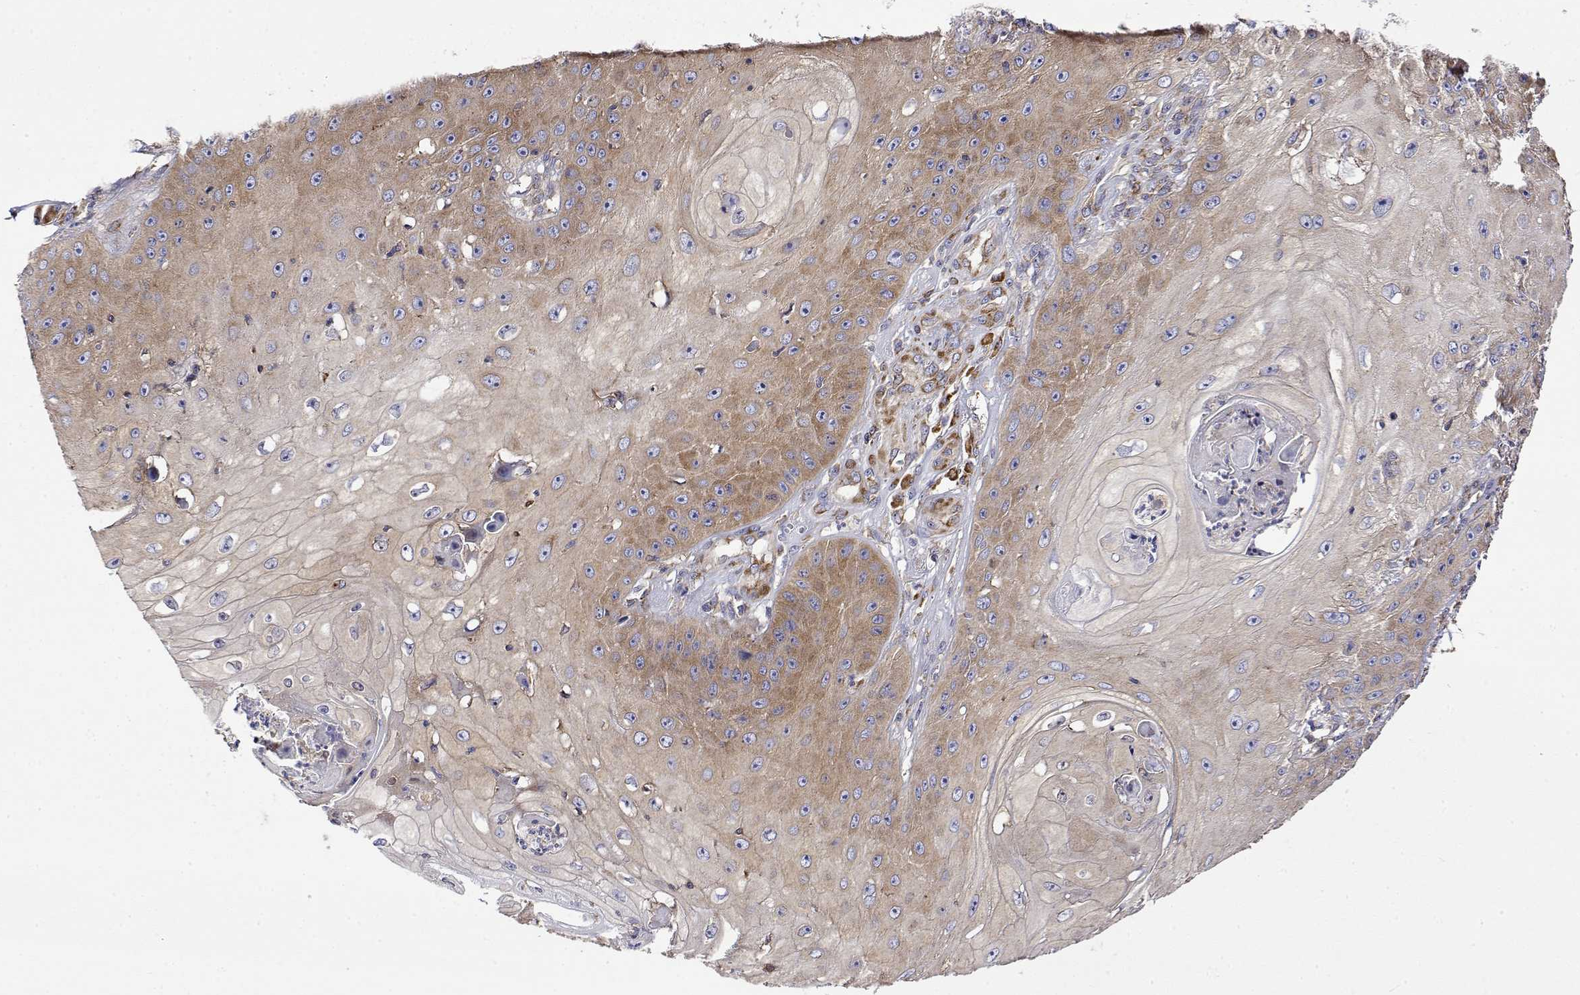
{"staining": {"intensity": "moderate", "quantity": "25%-75%", "location": "cytoplasmic/membranous"}, "tissue": "skin cancer", "cell_type": "Tumor cells", "image_type": "cancer", "snomed": [{"axis": "morphology", "description": "Squamous cell carcinoma, NOS"}, {"axis": "topography", "description": "Skin"}], "caption": "Immunohistochemical staining of skin cancer (squamous cell carcinoma) exhibits moderate cytoplasmic/membranous protein expression in about 25%-75% of tumor cells. (DAB (3,3'-diaminobenzidine) IHC with brightfield microscopy, high magnification).", "gene": "EEF1G", "patient": {"sex": "male", "age": 70}}